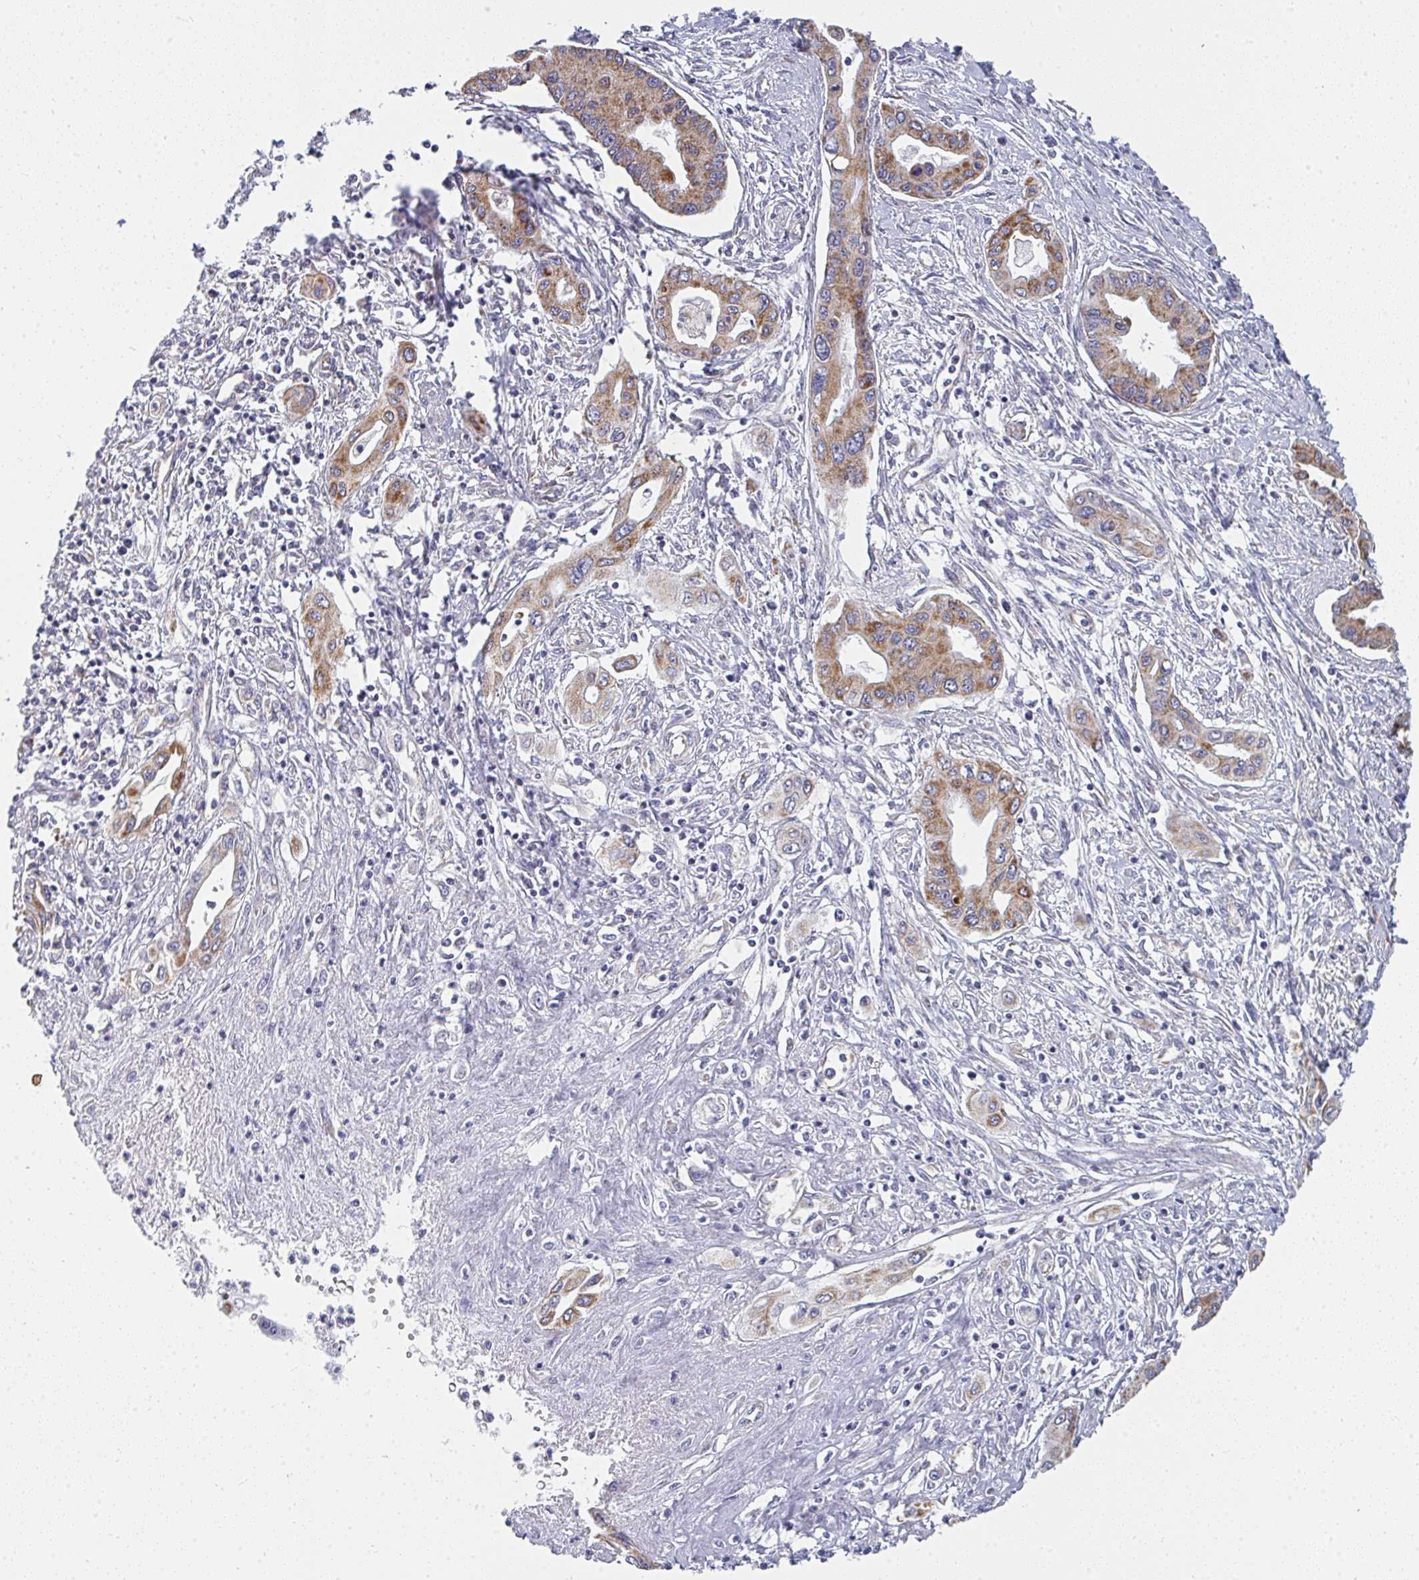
{"staining": {"intensity": "moderate", "quantity": ">75%", "location": "cytoplasmic/membranous"}, "tissue": "pancreatic cancer", "cell_type": "Tumor cells", "image_type": "cancer", "snomed": [{"axis": "morphology", "description": "Adenocarcinoma, NOS"}, {"axis": "topography", "description": "Pancreas"}], "caption": "This image reveals IHC staining of human adenocarcinoma (pancreatic), with medium moderate cytoplasmic/membranous positivity in about >75% of tumor cells.", "gene": "FAHD1", "patient": {"sex": "female", "age": 62}}